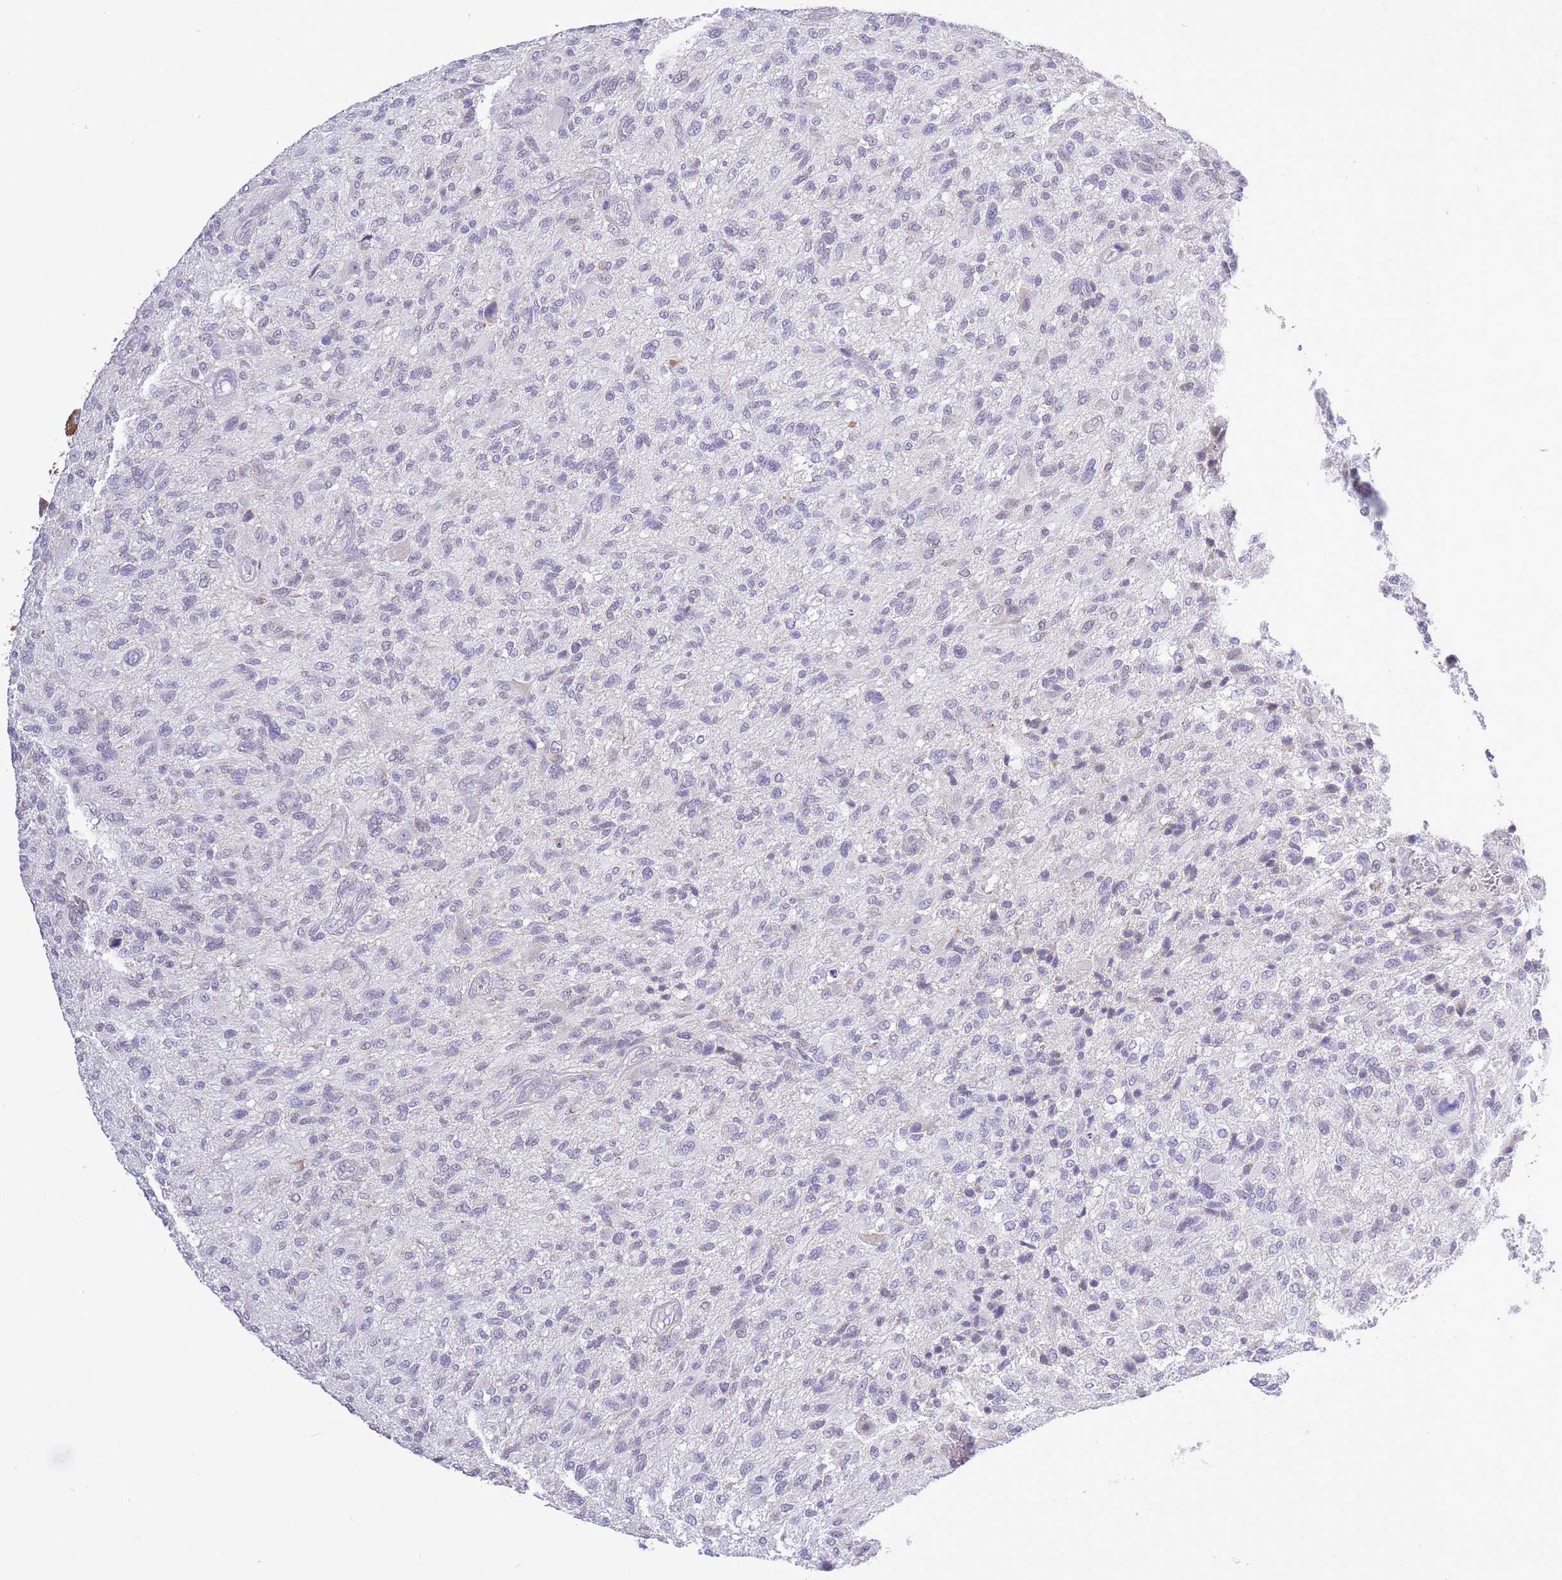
{"staining": {"intensity": "negative", "quantity": "none", "location": "none"}, "tissue": "glioma", "cell_type": "Tumor cells", "image_type": "cancer", "snomed": [{"axis": "morphology", "description": "Glioma, malignant, High grade"}, {"axis": "topography", "description": "Brain"}], "caption": "Tumor cells show no significant protein expression in high-grade glioma (malignant).", "gene": "ZBTB24", "patient": {"sex": "male", "age": 47}}